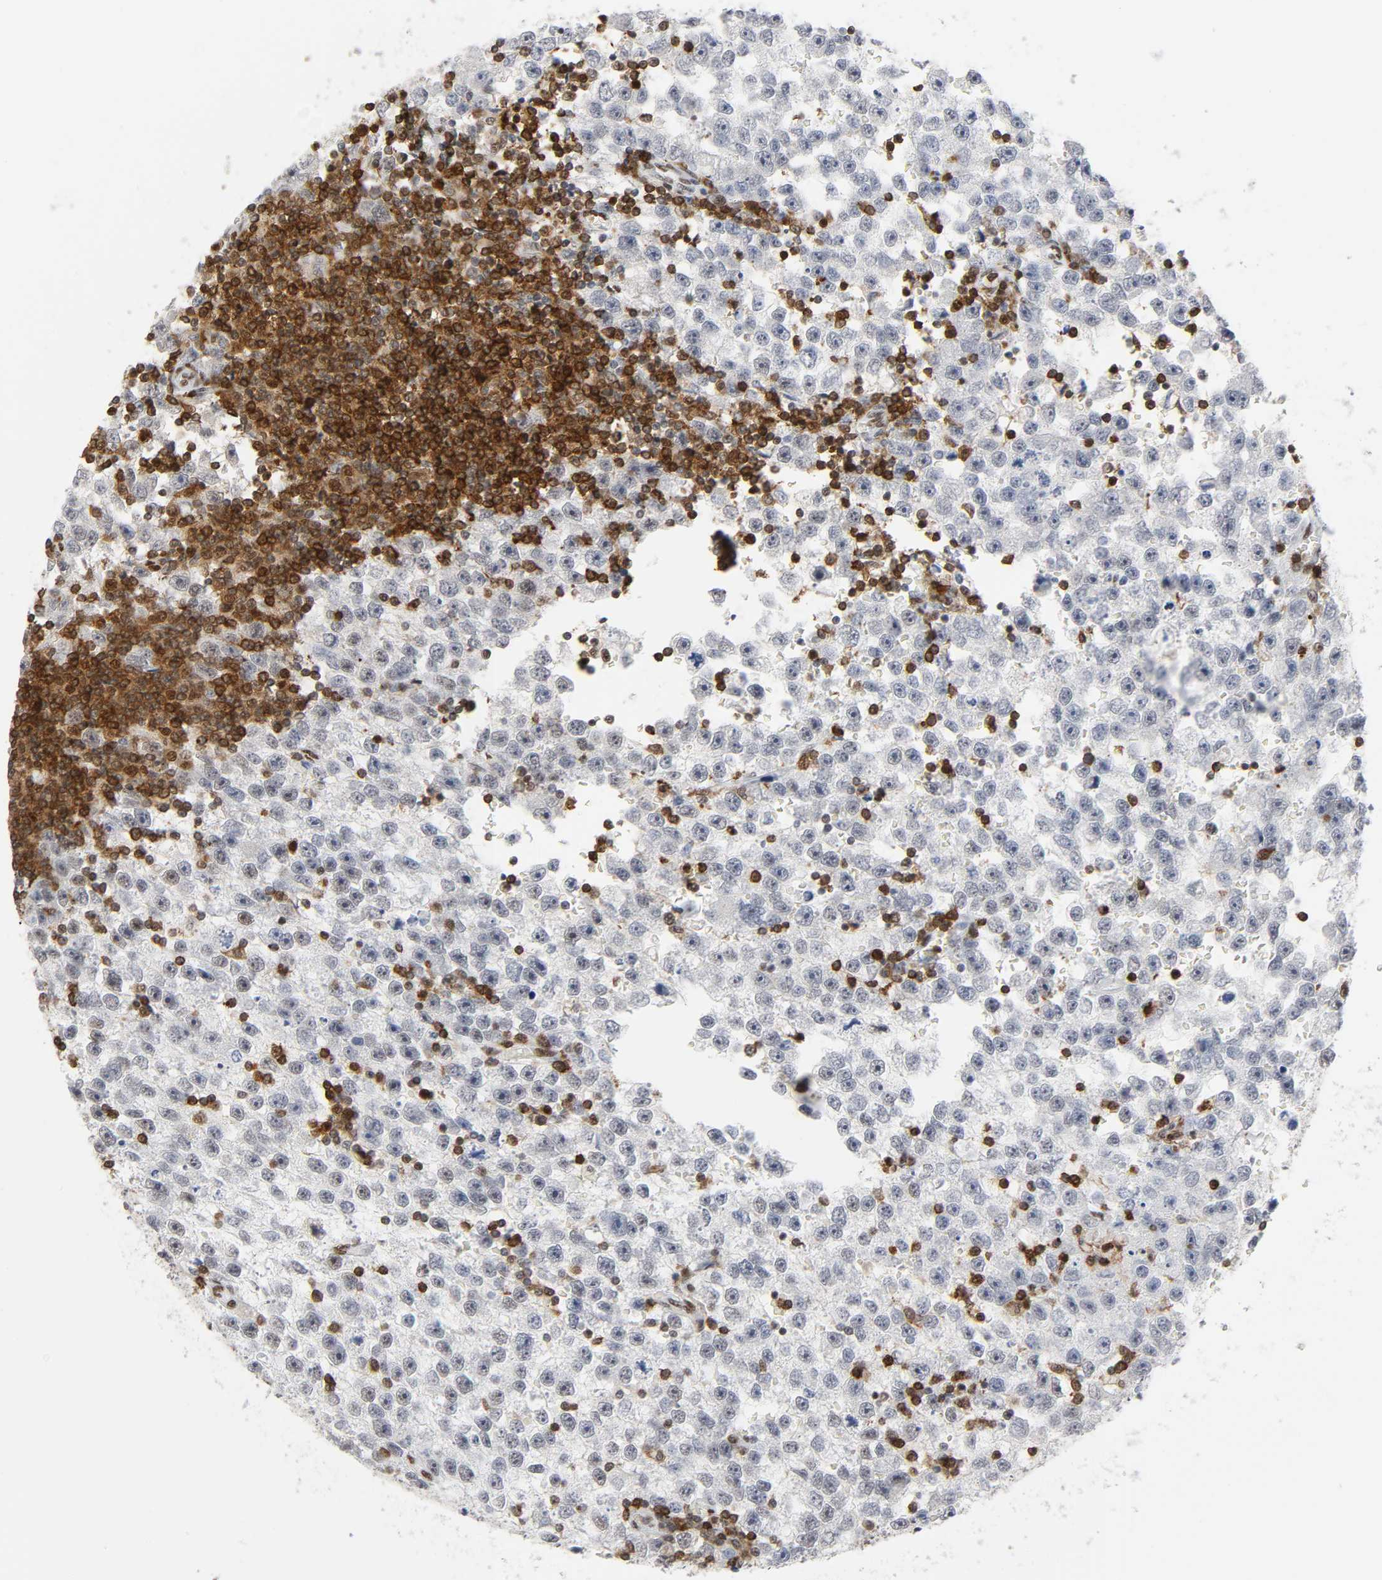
{"staining": {"intensity": "moderate", "quantity": "<25%", "location": "nuclear"}, "tissue": "testis cancer", "cell_type": "Tumor cells", "image_type": "cancer", "snomed": [{"axis": "morphology", "description": "Seminoma, NOS"}, {"axis": "topography", "description": "Testis"}], "caption": "A high-resolution micrograph shows immunohistochemistry staining of testis cancer (seminoma), which reveals moderate nuclear expression in approximately <25% of tumor cells.", "gene": "WAS", "patient": {"sex": "male", "age": 33}}